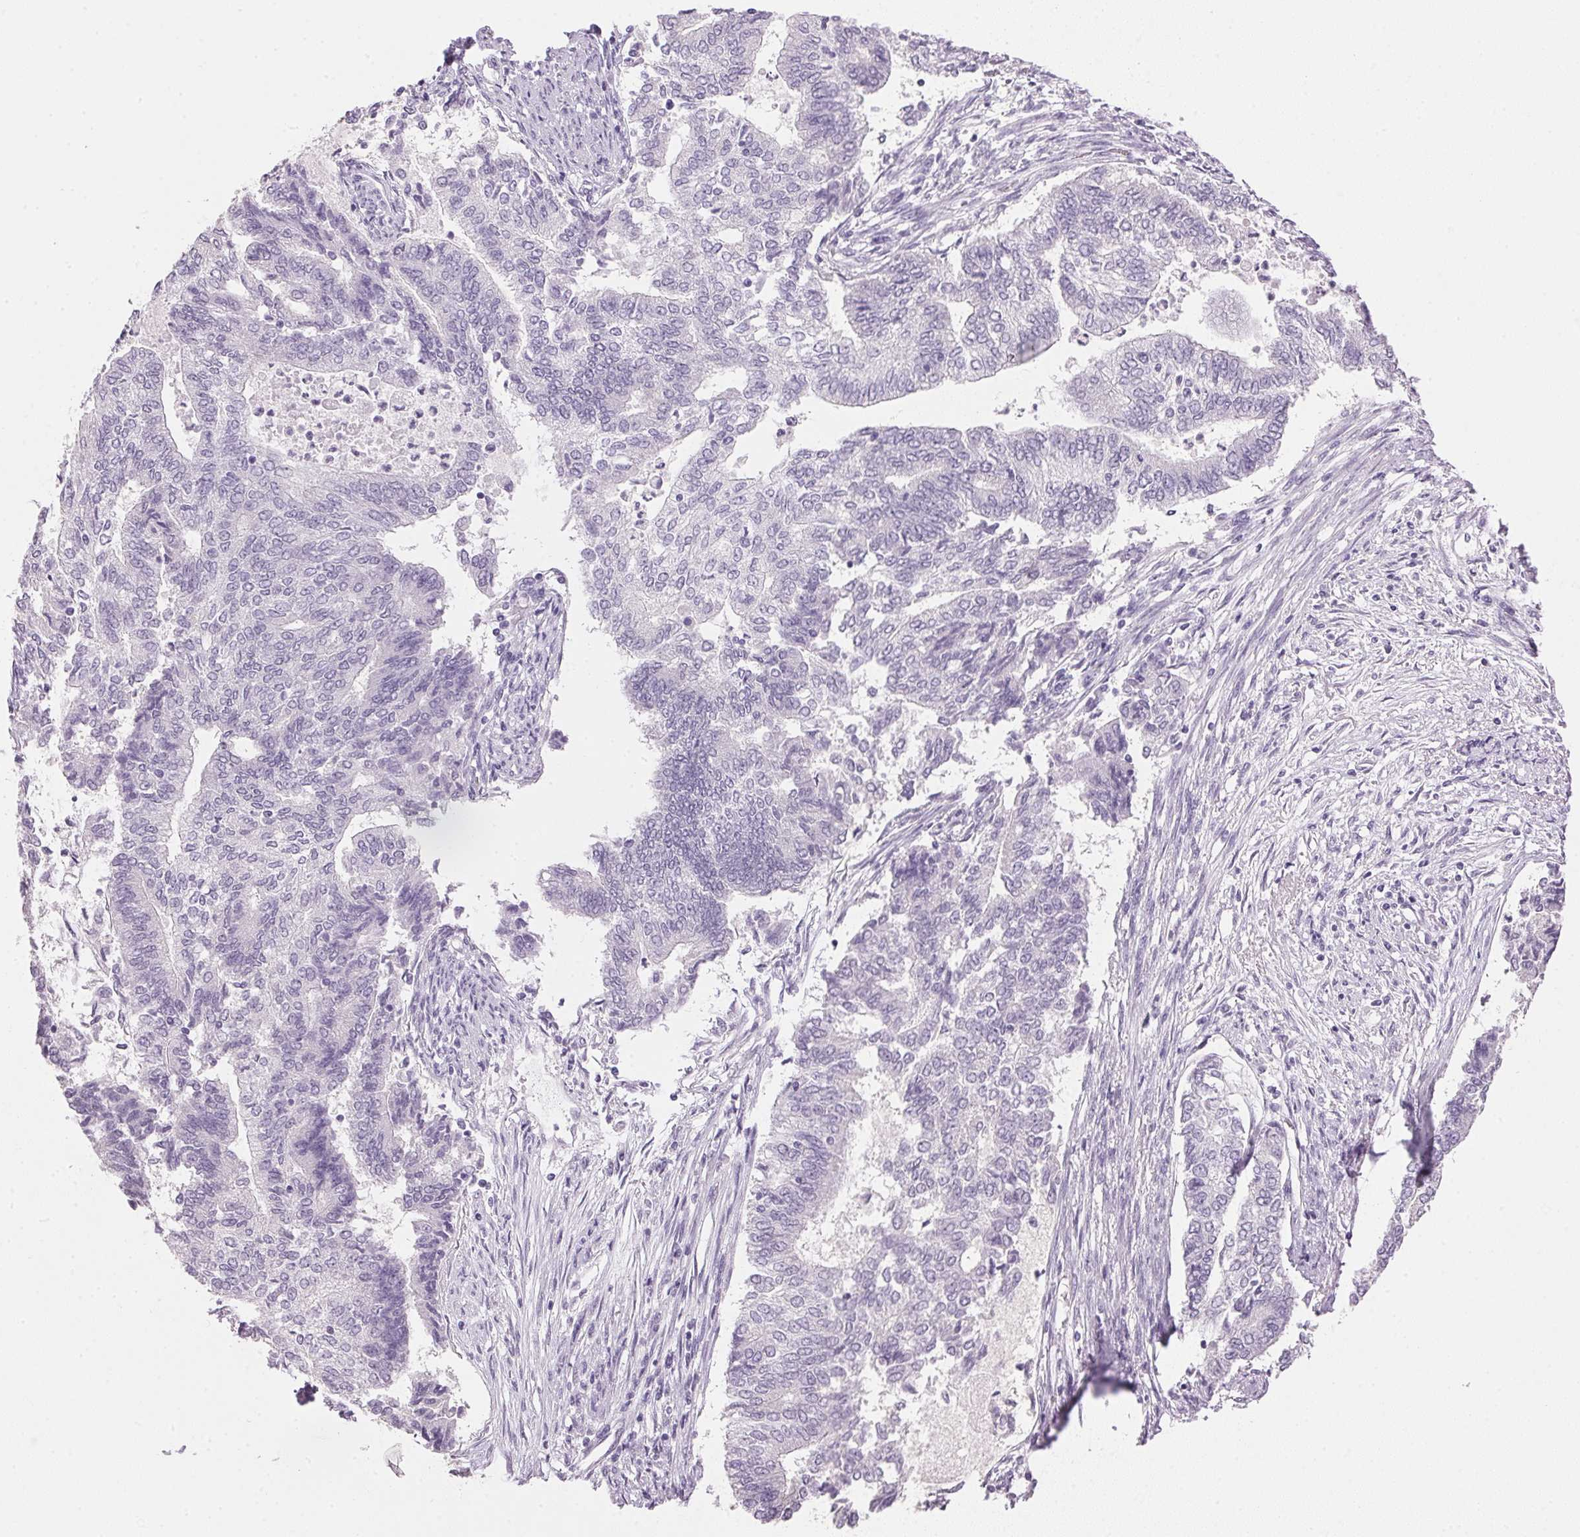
{"staining": {"intensity": "negative", "quantity": "none", "location": "none"}, "tissue": "endometrial cancer", "cell_type": "Tumor cells", "image_type": "cancer", "snomed": [{"axis": "morphology", "description": "Adenocarcinoma, NOS"}, {"axis": "topography", "description": "Endometrium"}], "caption": "Histopathology image shows no significant protein positivity in tumor cells of adenocarcinoma (endometrial). (DAB immunohistochemistry with hematoxylin counter stain).", "gene": "IGFBP1", "patient": {"sex": "female", "age": 65}}